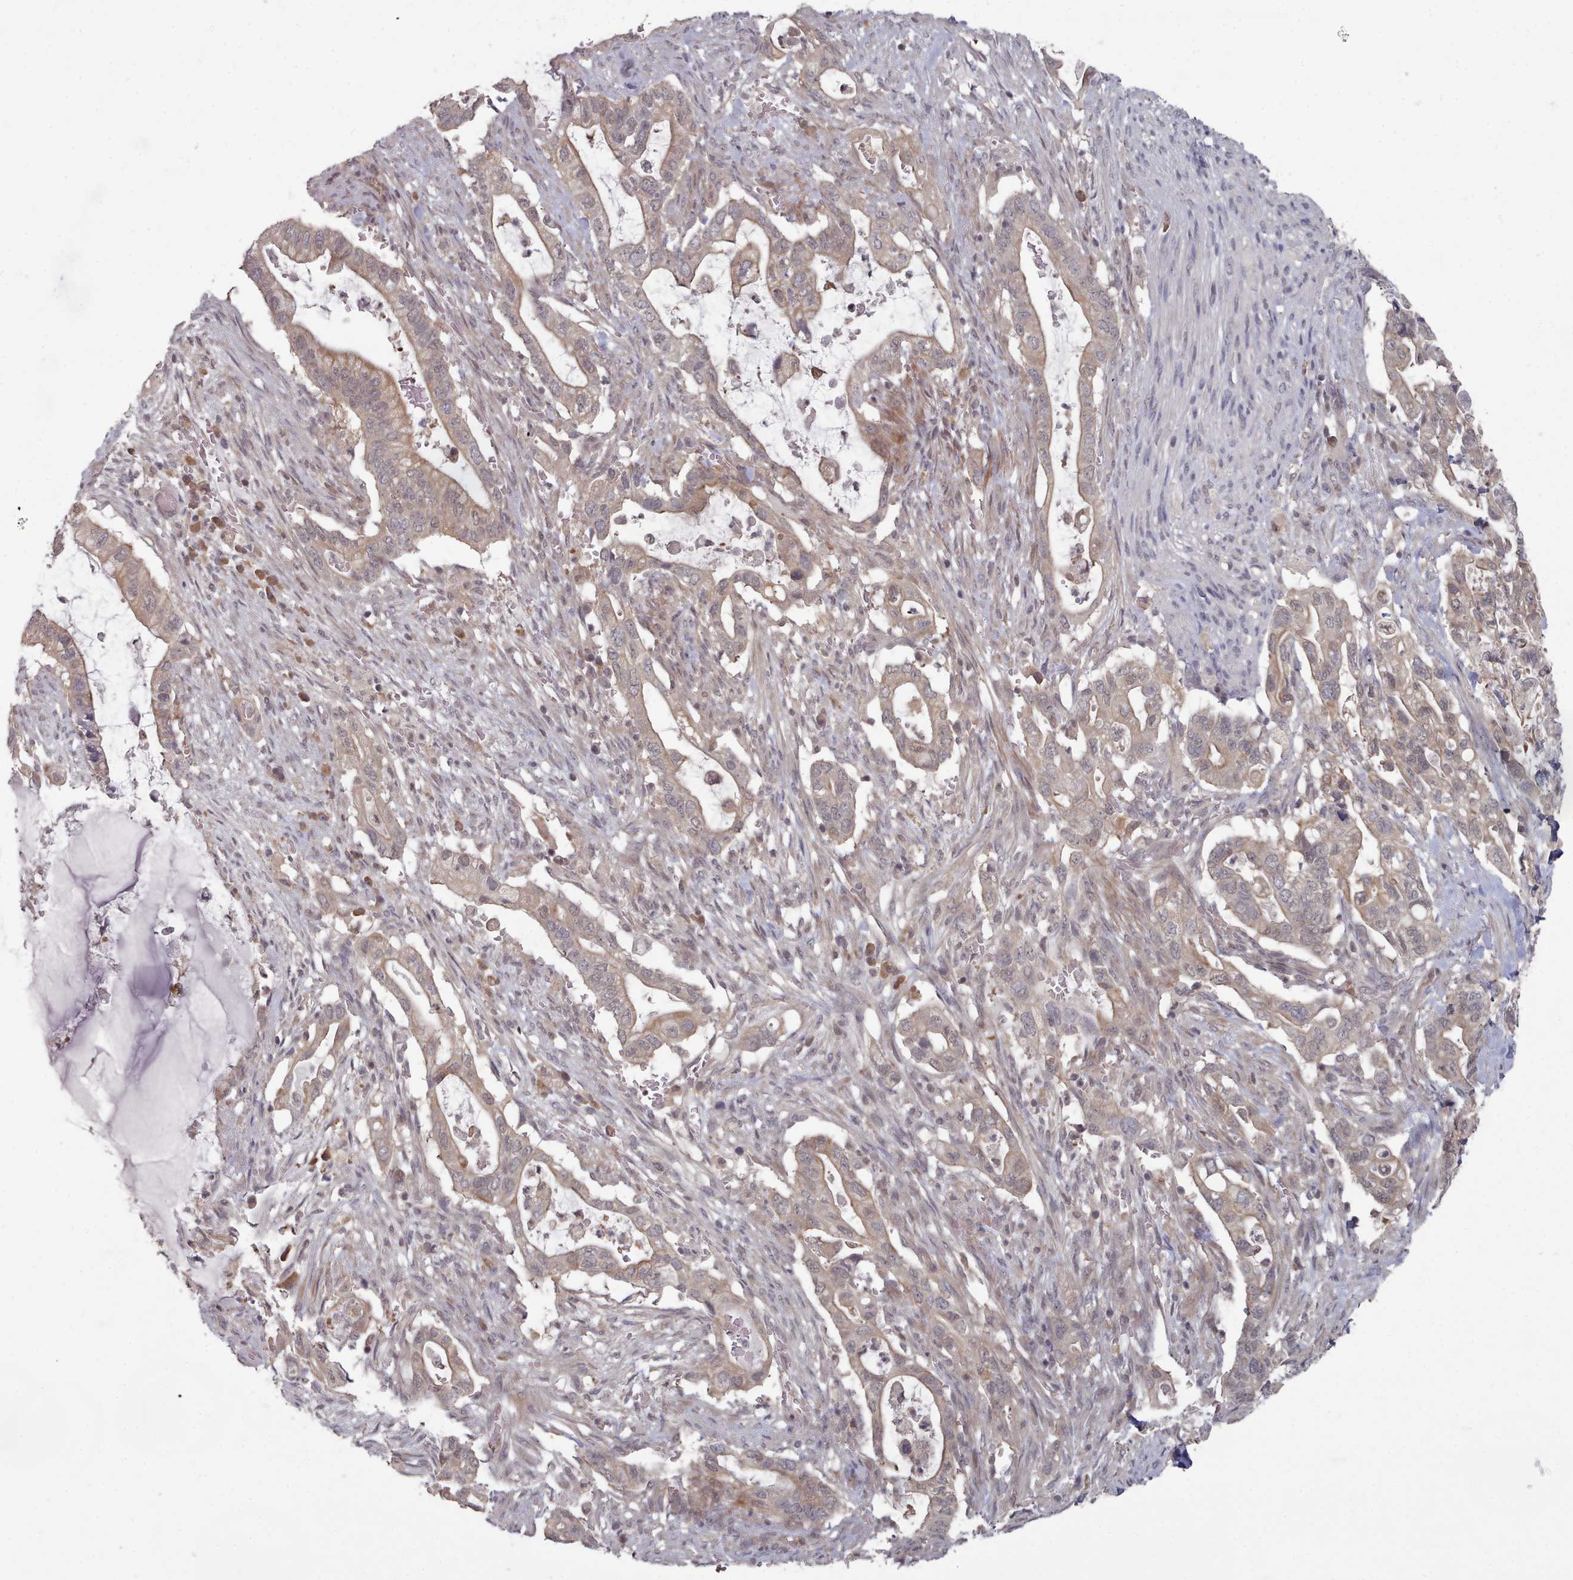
{"staining": {"intensity": "weak", "quantity": ">75%", "location": "cytoplasmic/membranous"}, "tissue": "pancreatic cancer", "cell_type": "Tumor cells", "image_type": "cancer", "snomed": [{"axis": "morphology", "description": "Adenocarcinoma, NOS"}, {"axis": "topography", "description": "Pancreas"}], "caption": "Weak cytoplasmic/membranous positivity is appreciated in about >75% of tumor cells in pancreatic cancer.", "gene": "HYAL3", "patient": {"sex": "female", "age": 72}}